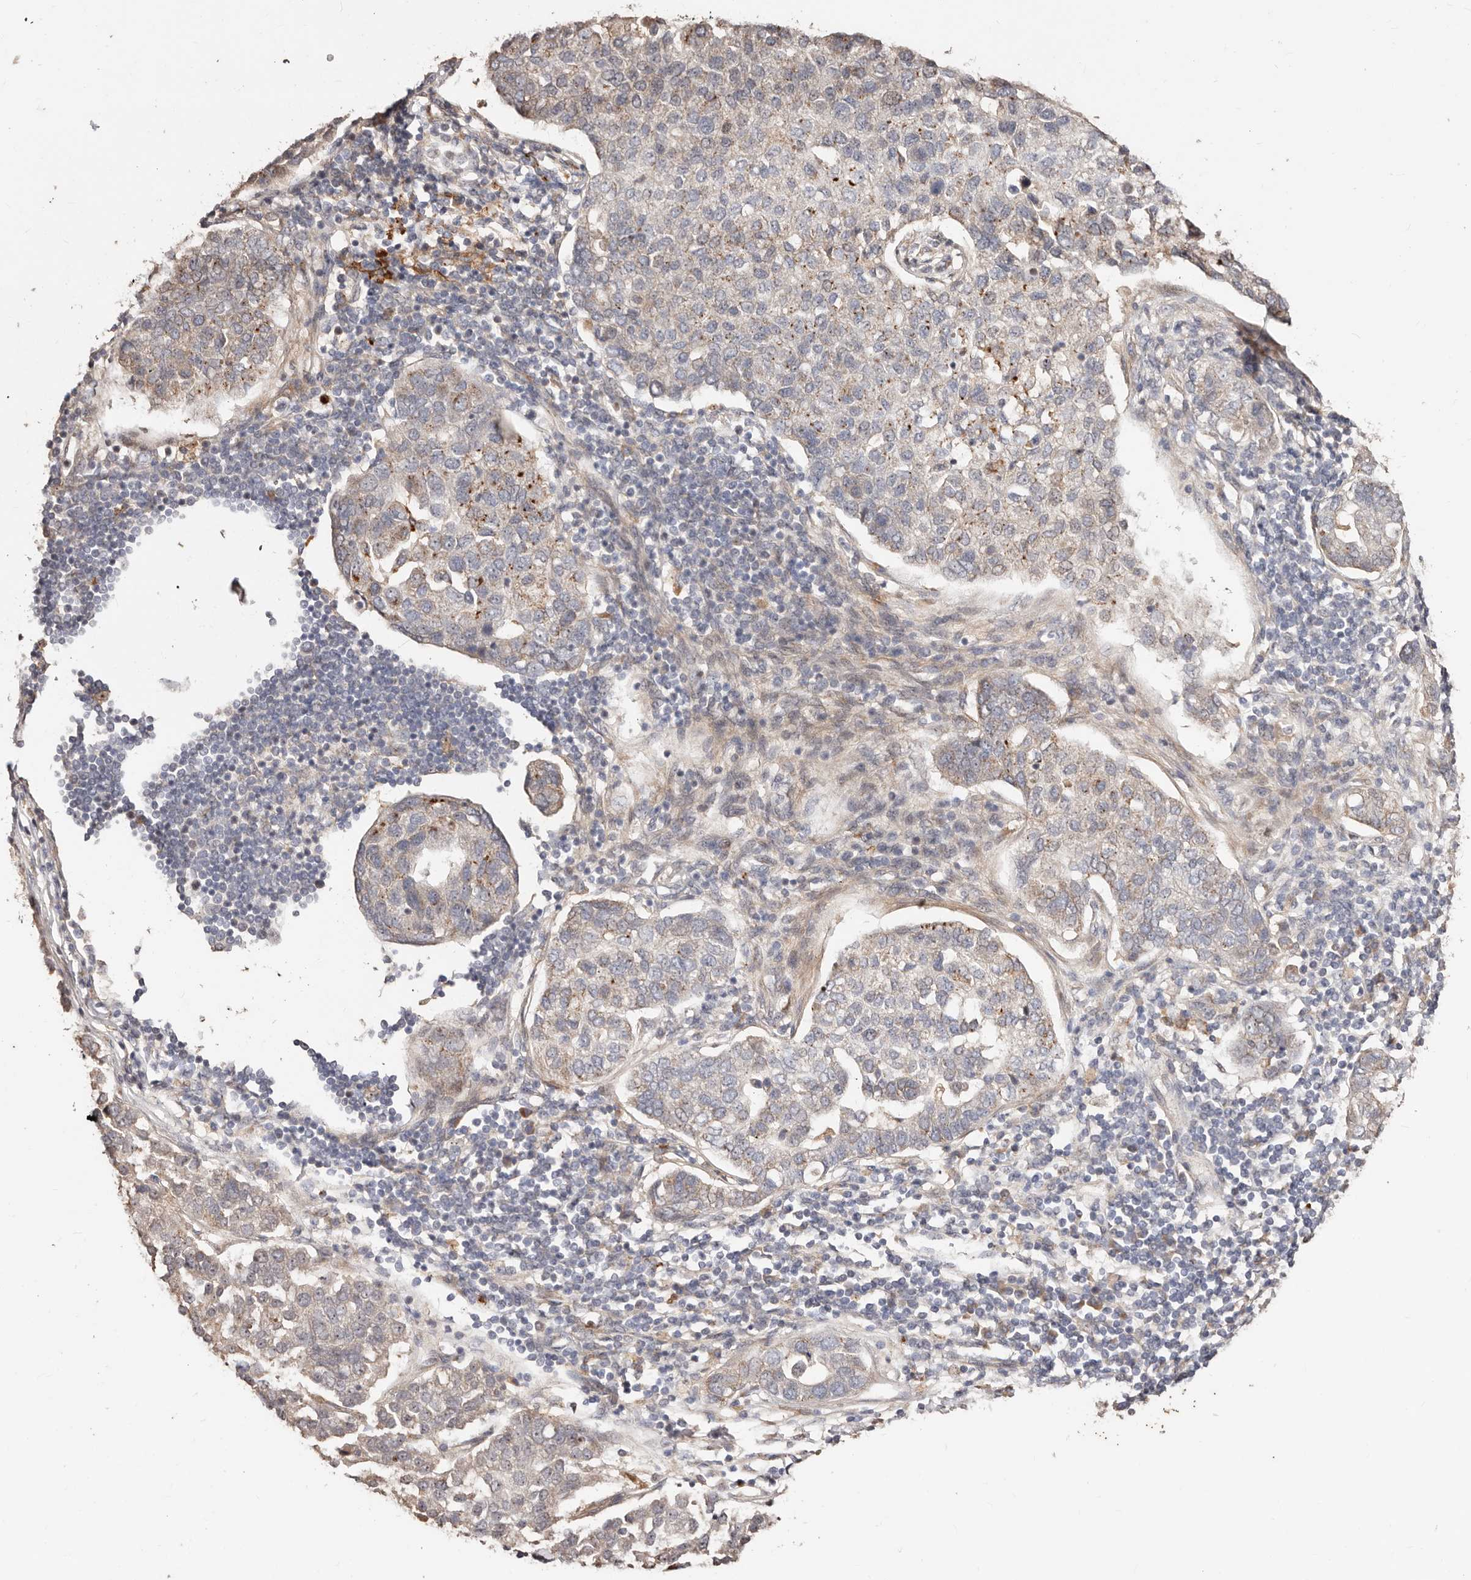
{"staining": {"intensity": "moderate", "quantity": "<25%", "location": "cytoplasmic/membranous"}, "tissue": "pancreatic cancer", "cell_type": "Tumor cells", "image_type": "cancer", "snomed": [{"axis": "morphology", "description": "Adenocarcinoma, NOS"}, {"axis": "topography", "description": "Pancreas"}], "caption": "Approximately <25% of tumor cells in human pancreatic adenocarcinoma reveal moderate cytoplasmic/membranous protein positivity as visualized by brown immunohistochemical staining.", "gene": "APOL6", "patient": {"sex": "female", "age": 61}}